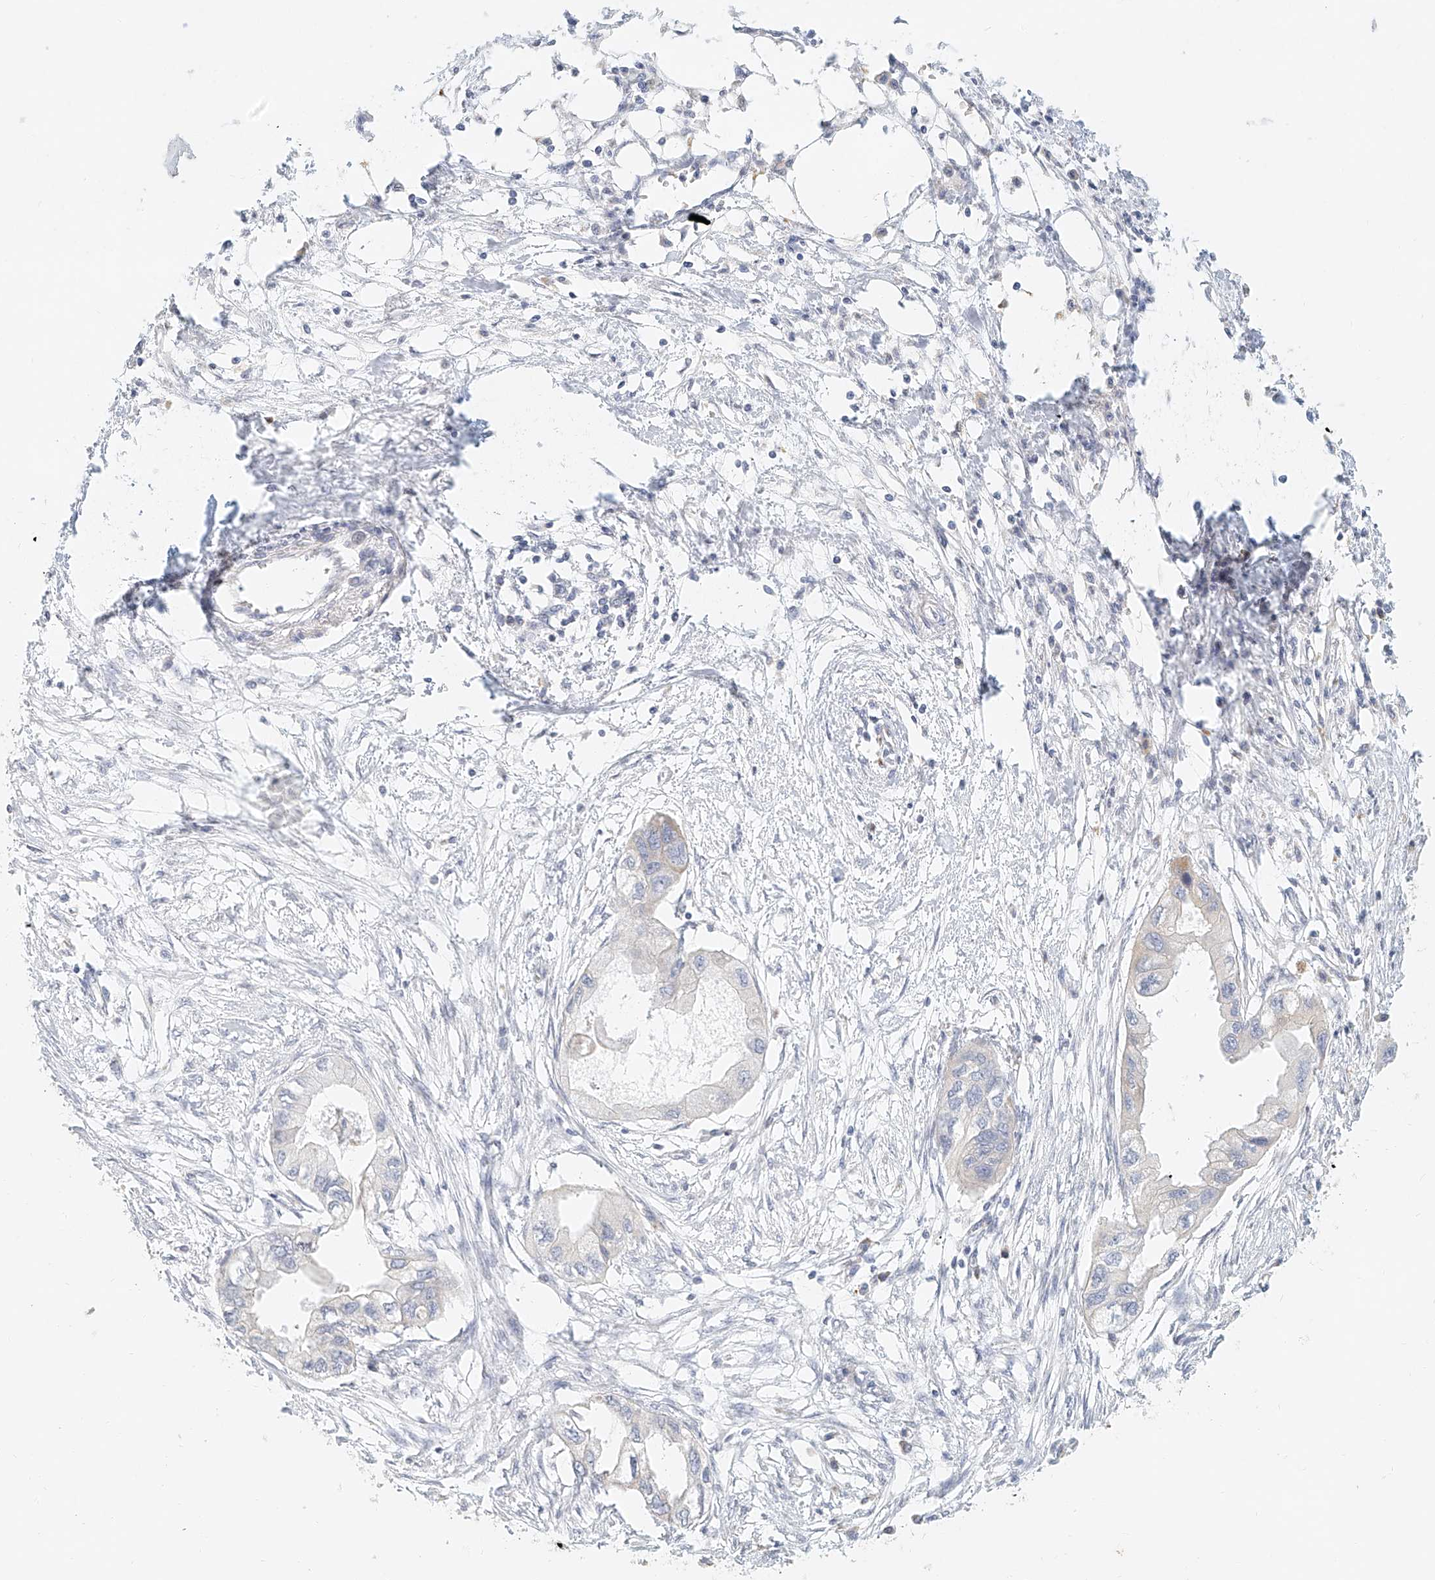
{"staining": {"intensity": "negative", "quantity": "none", "location": "none"}, "tissue": "endometrial cancer", "cell_type": "Tumor cells", "image_type": "cancer", "snomed": [{"axis": "morphology", "description": "Adenocarcinoma, NOS"}, {"axis": "morphology", "description": "Adenocarcinoma, metastatic, NOS"}, {"axis": "topography", "description": "Adipose tissue"}, {"axis": "topography", "description": "Endometrium"}], "caption": "Tumor cells show no significant protein staining in endometrial adenocarcinoma.", "gene": "CXorf58", "patient": {"sex": "female", "age": 67}}